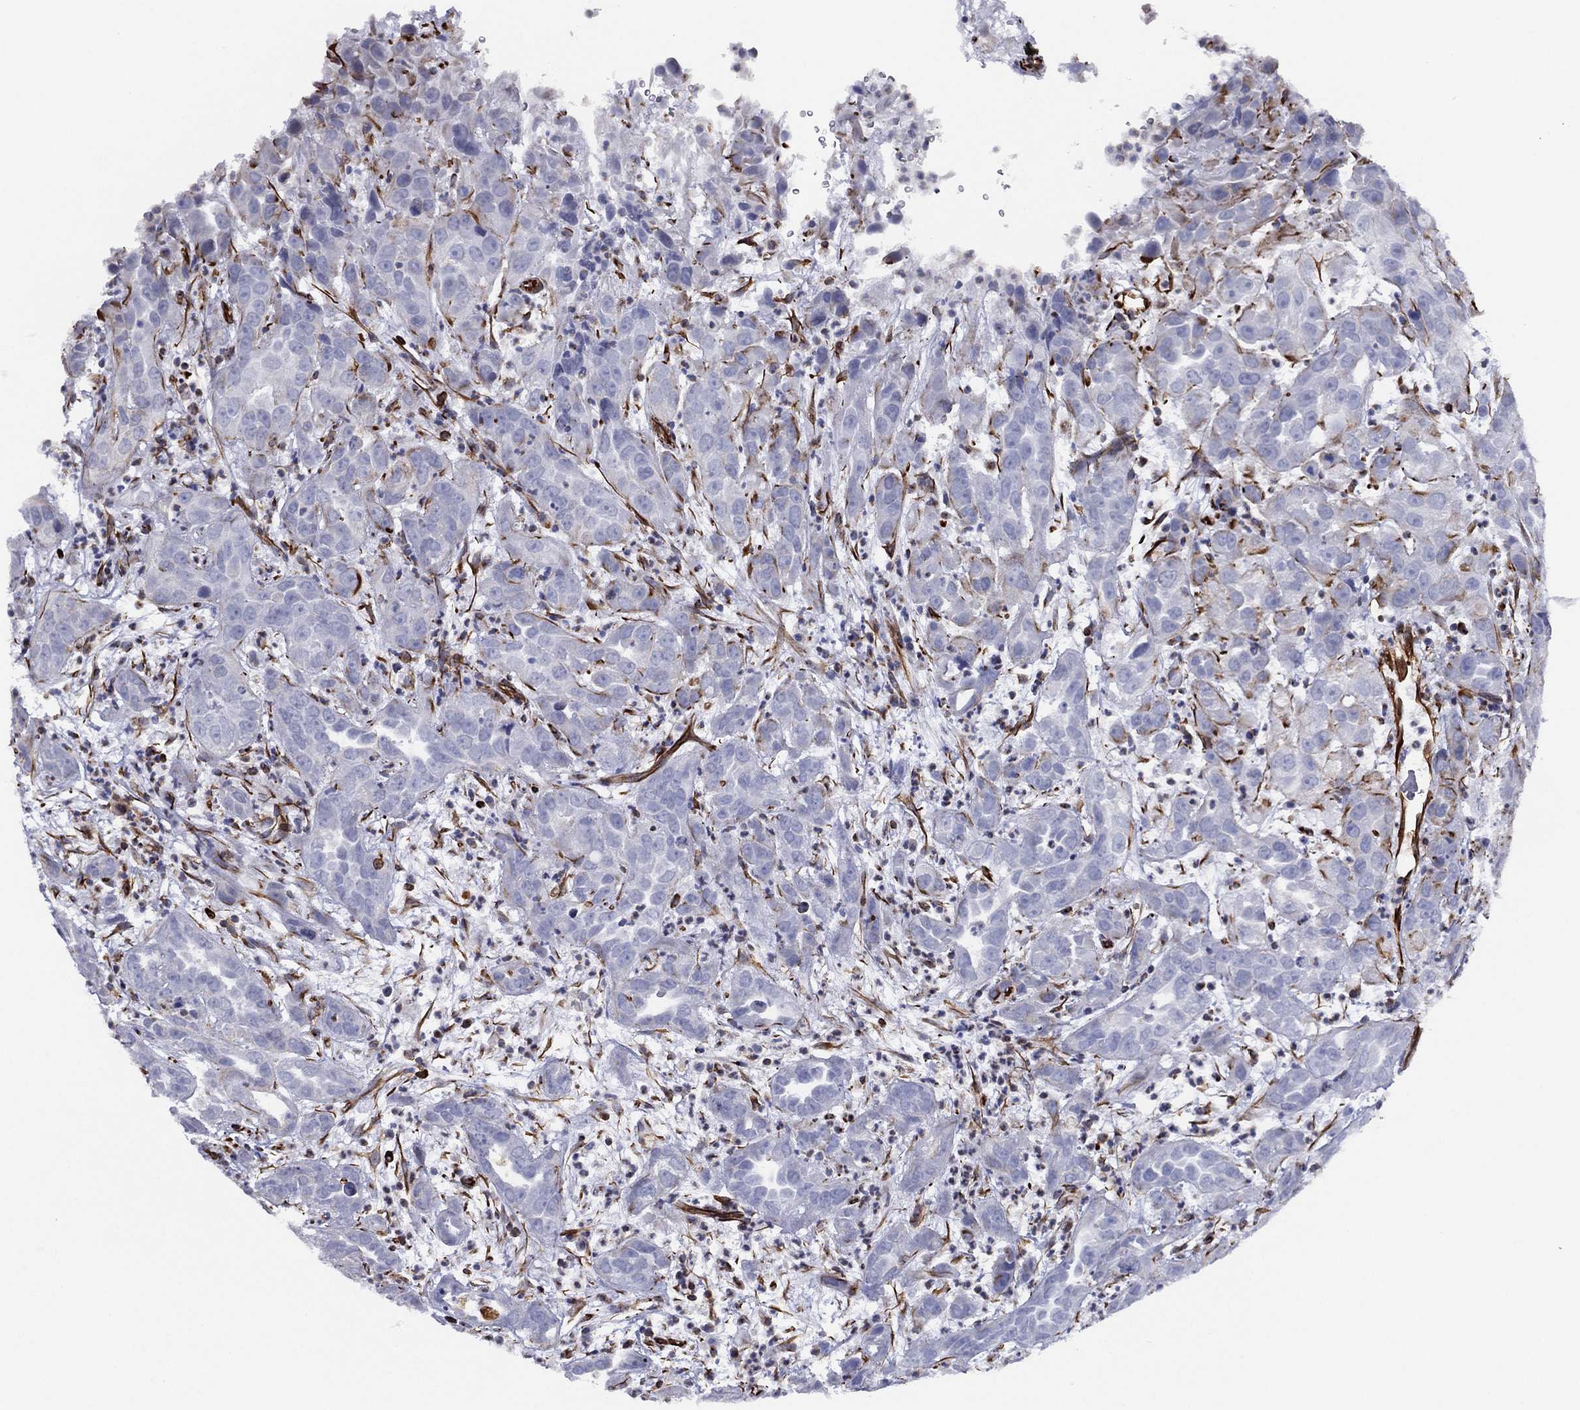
{"staining": {"intensity": "negative", "quantity": "none", "location": "none"}, "tissue": "urothelial cancer", "cell_type": "Tumor cells", "image_type": "cancer", "snomed": [{"axis": "morphology", "description": "Urothelial carcinoma, High grade"}, {"axis": "topography", "description": "Urinary bladder"}], "caption": "Tumor cells are negative for brown protein staining in high-grade urothelial carcinoma.", "gene": "MAS1", "patient": {"sex": "female", "age": 41}}